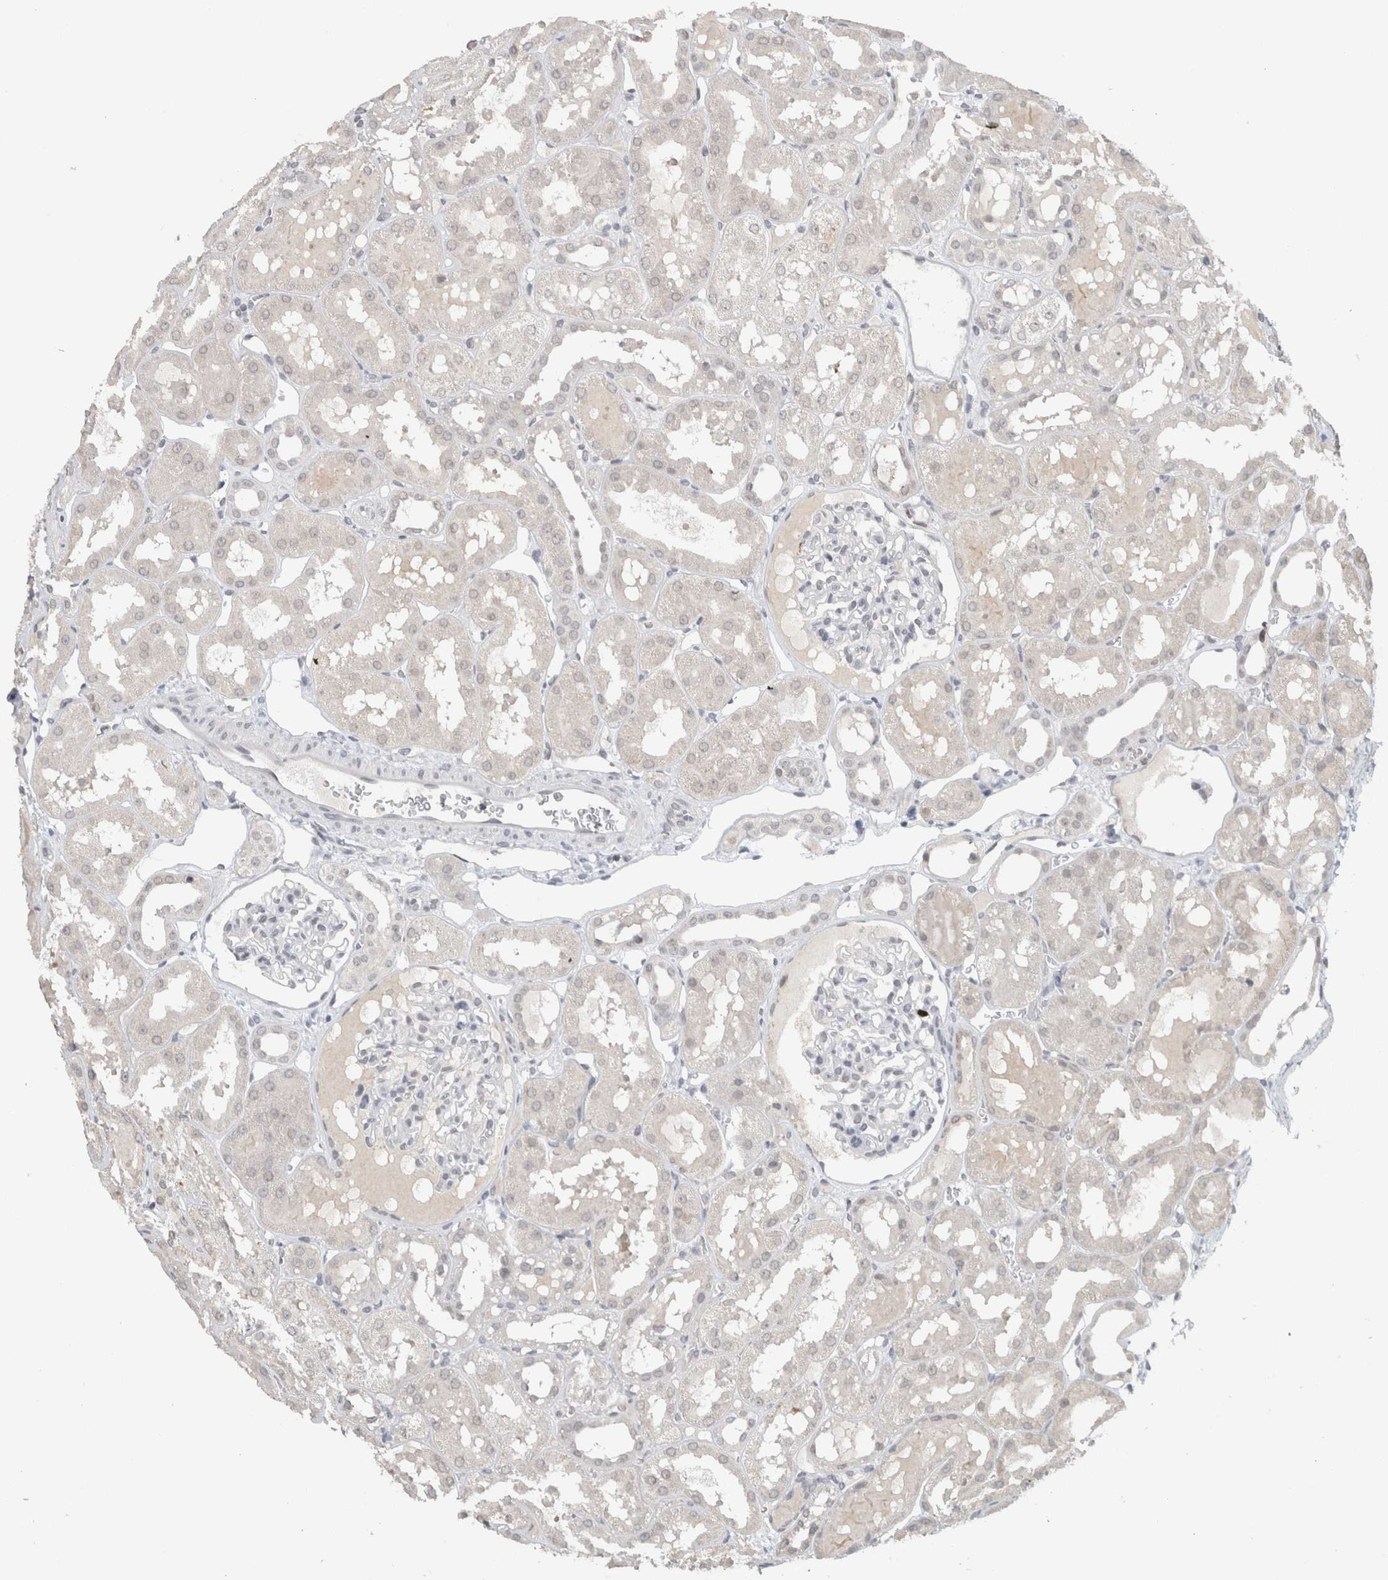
{"staining": {"intensity": "negative", "quantity": "none", "location": "none"}, "tissue": "kidney", "cell_type": "Cells in glomeruli", "image_type": "normal", "snomed": [{"axis": "morphology", "description": "Normal tissue, NOS"}, {"axis": "topography", "description": "Kidney"}, {"axis": "topography", "description": "Urinary bladder"}], "caption": "An immunohistochemistry (IHC) photomicrograph of unremarkable kidney is shown. There is no staining in cells in glomeruli of kidney. Nuclei are stained in blue.", "gene": "PRXL2A", "patient": {"sex": "male", "age": 16}}